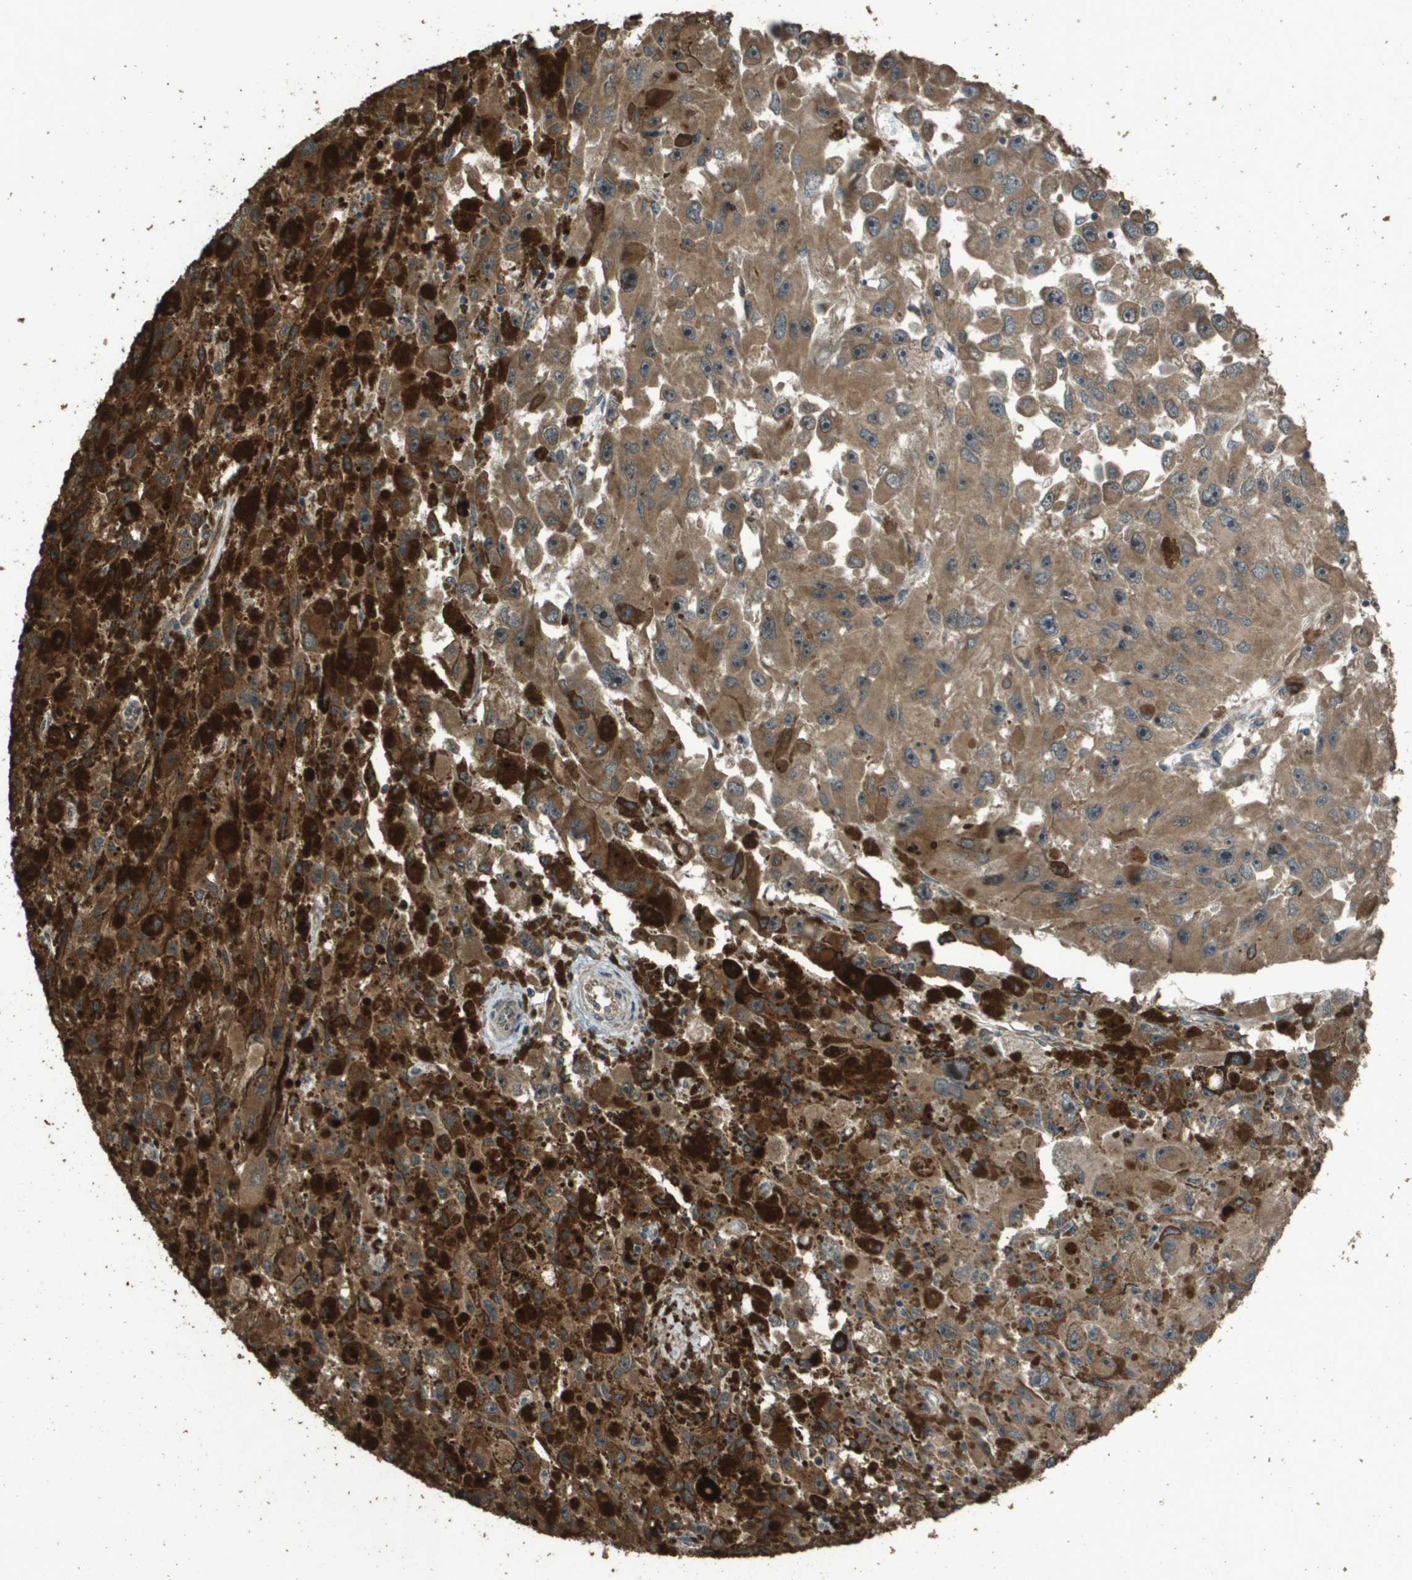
{"staining": {"intensity": "moderate", "quantity": ">75%", "location": "cytoplasmic/membranous"}, "tissue": "melanoma", "cell_type": "Tumor cells", "image_type": "cancer", "snomed": [{"axis": "morphology", "description": "Malignant melanoma, NOS"}, {"axis": "topography", "description": "Skin"}], "caption": "Immunohistochemistry staining of melanoma, which shows medium levels of moderate cytoplasmic/membranous expression in about >75% of tumor cells indicating moderate cytoplasmic/membranous protein positivity. The staining was performed using DAB (brown) for protein detection and nuclei were counterstained in hematoxylin (blue).", "gene": "FIG4", "patient": {"sex": "female", "age": 104}}